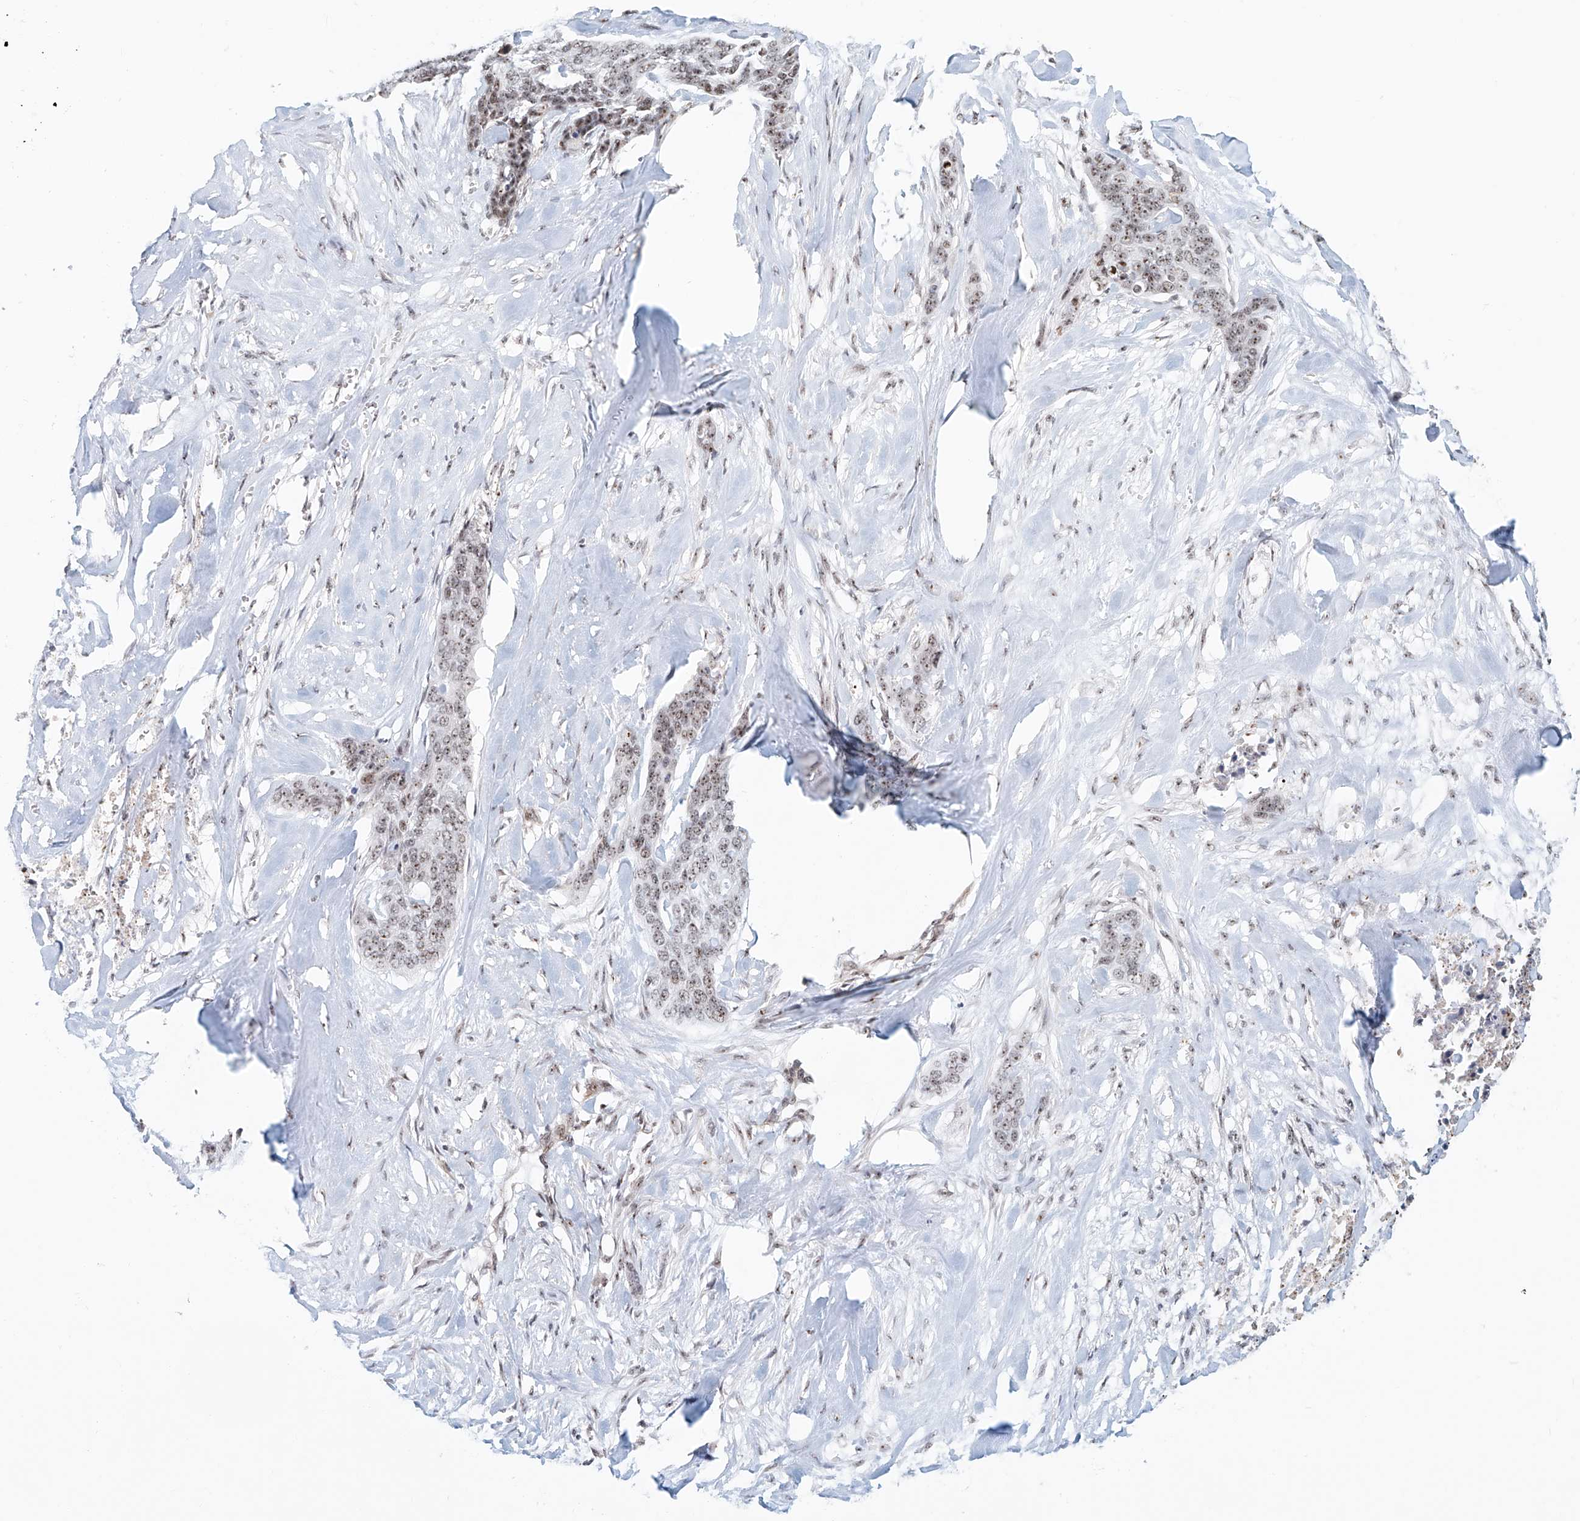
{"staining": {"intensity": "weak", "quantity": ">75%", "location": "nuclear"}, "tissue": "skin cancer", "cell_type": "Tumor cells", "image_type": "cancer", "snomed": [{"axis": "morphology", "description": "Basal cell carcinoma"}, {"axis": "topography", "description": "Skin"}], "caption": "Weak nuclear protein expression is appreciated in about >75% of tumor cells in skin cancer (basal cell carcinoma).", "gene": "PRUNE2", "patient": {"sex": "female", "age": 64}}